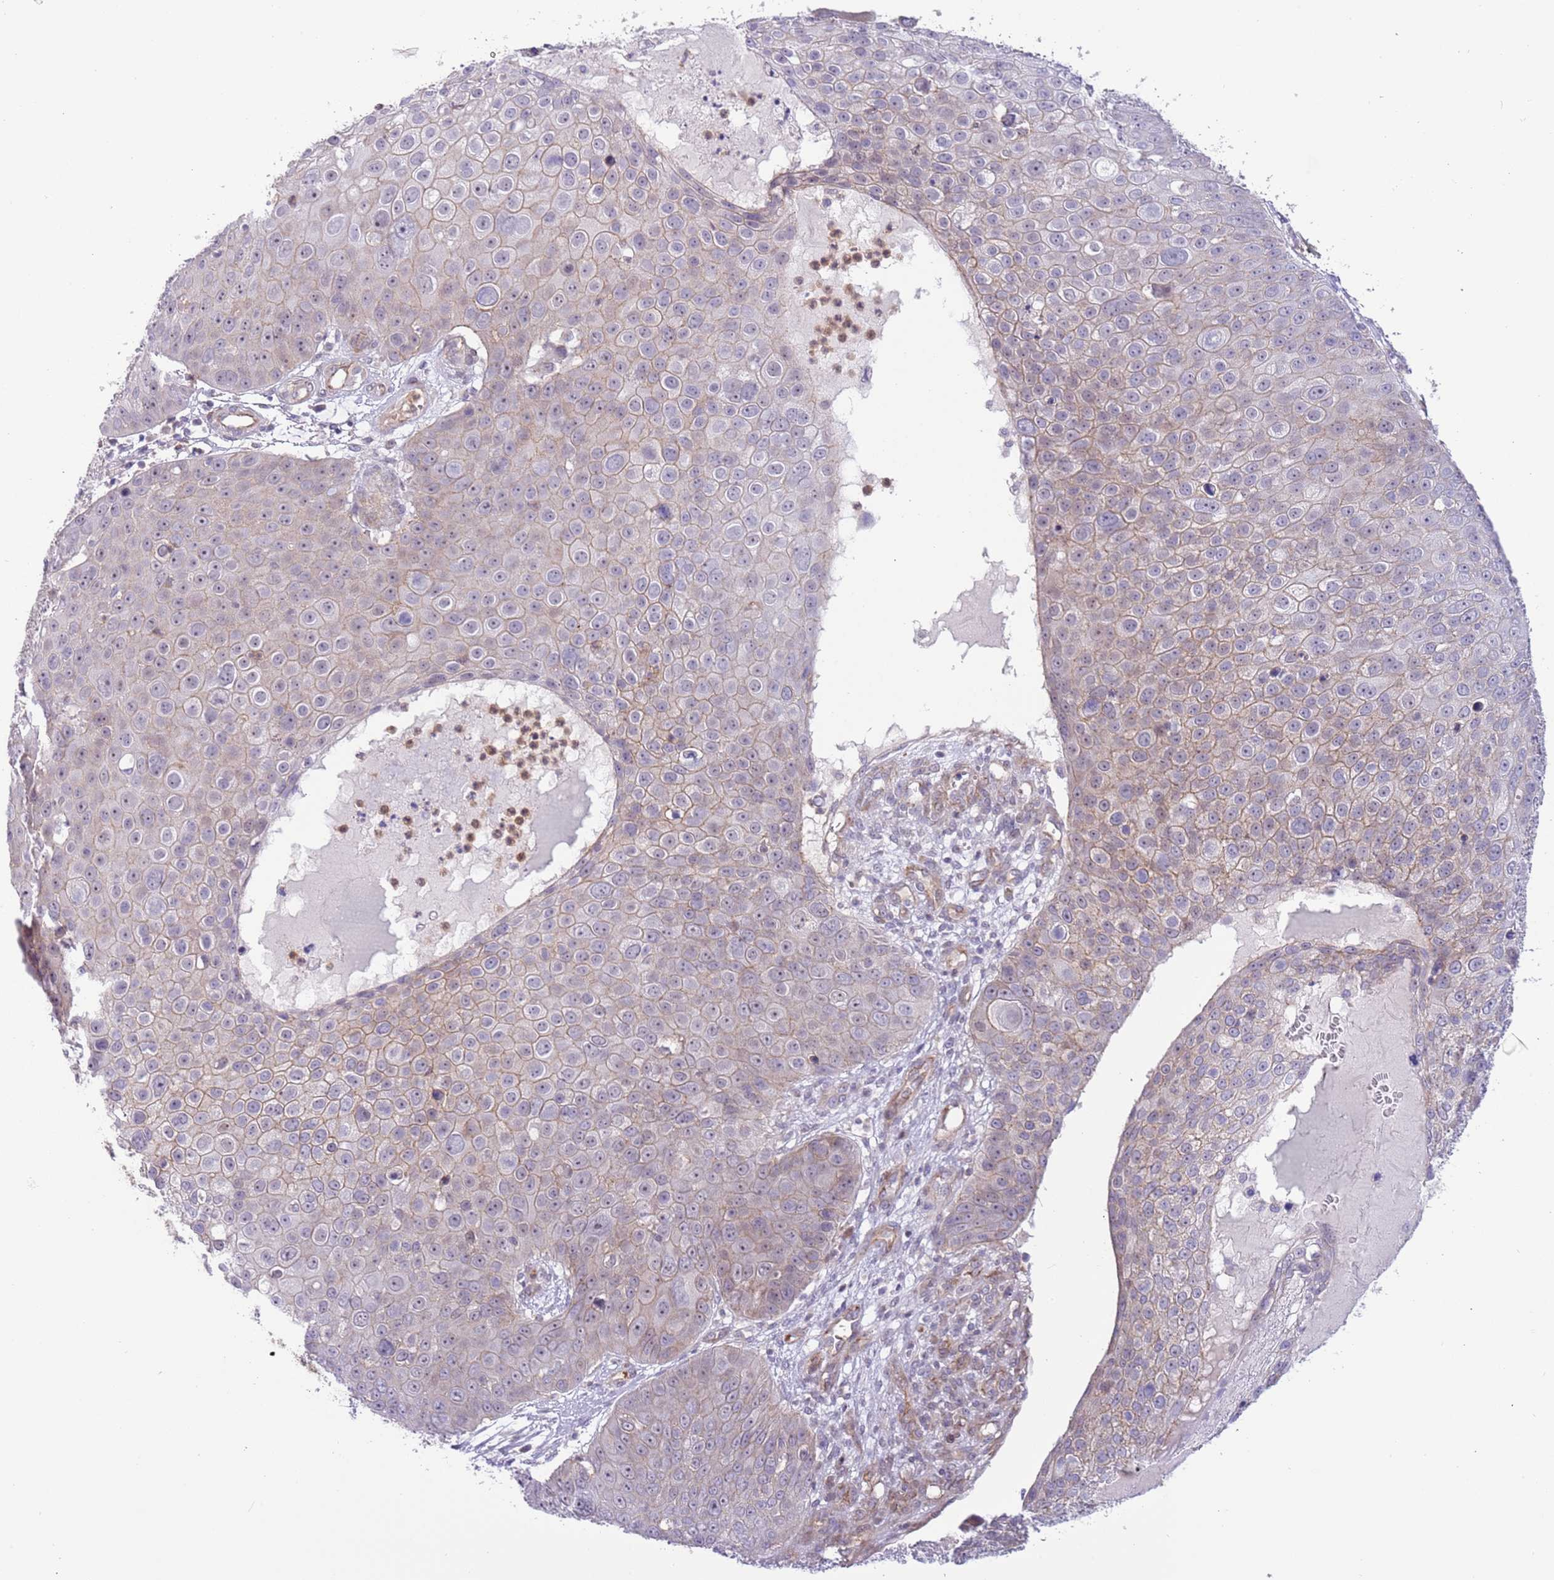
{"staining": {"intensity": "weak", "quantity": ">75%", "location": "cytoplasmic/membranous"}, "tissue": "skin cancer", "cell_type": "Tumor cells", "image_type": "cancer", "snomed": [{"axis": "morphology", "description": "Squamous cell carcinoma, NOS"}, {"axis": "topography", "description": "Skin"}], "caption": "Skin cancer stained with DAB immunohistochemistry (IHC) reveals low levels of weak cytoplasmic/membranous positivity in approximately >75% of tumor cells.", "gene": "ITGB6", "patient": {"sex": "male", "age": 71}}